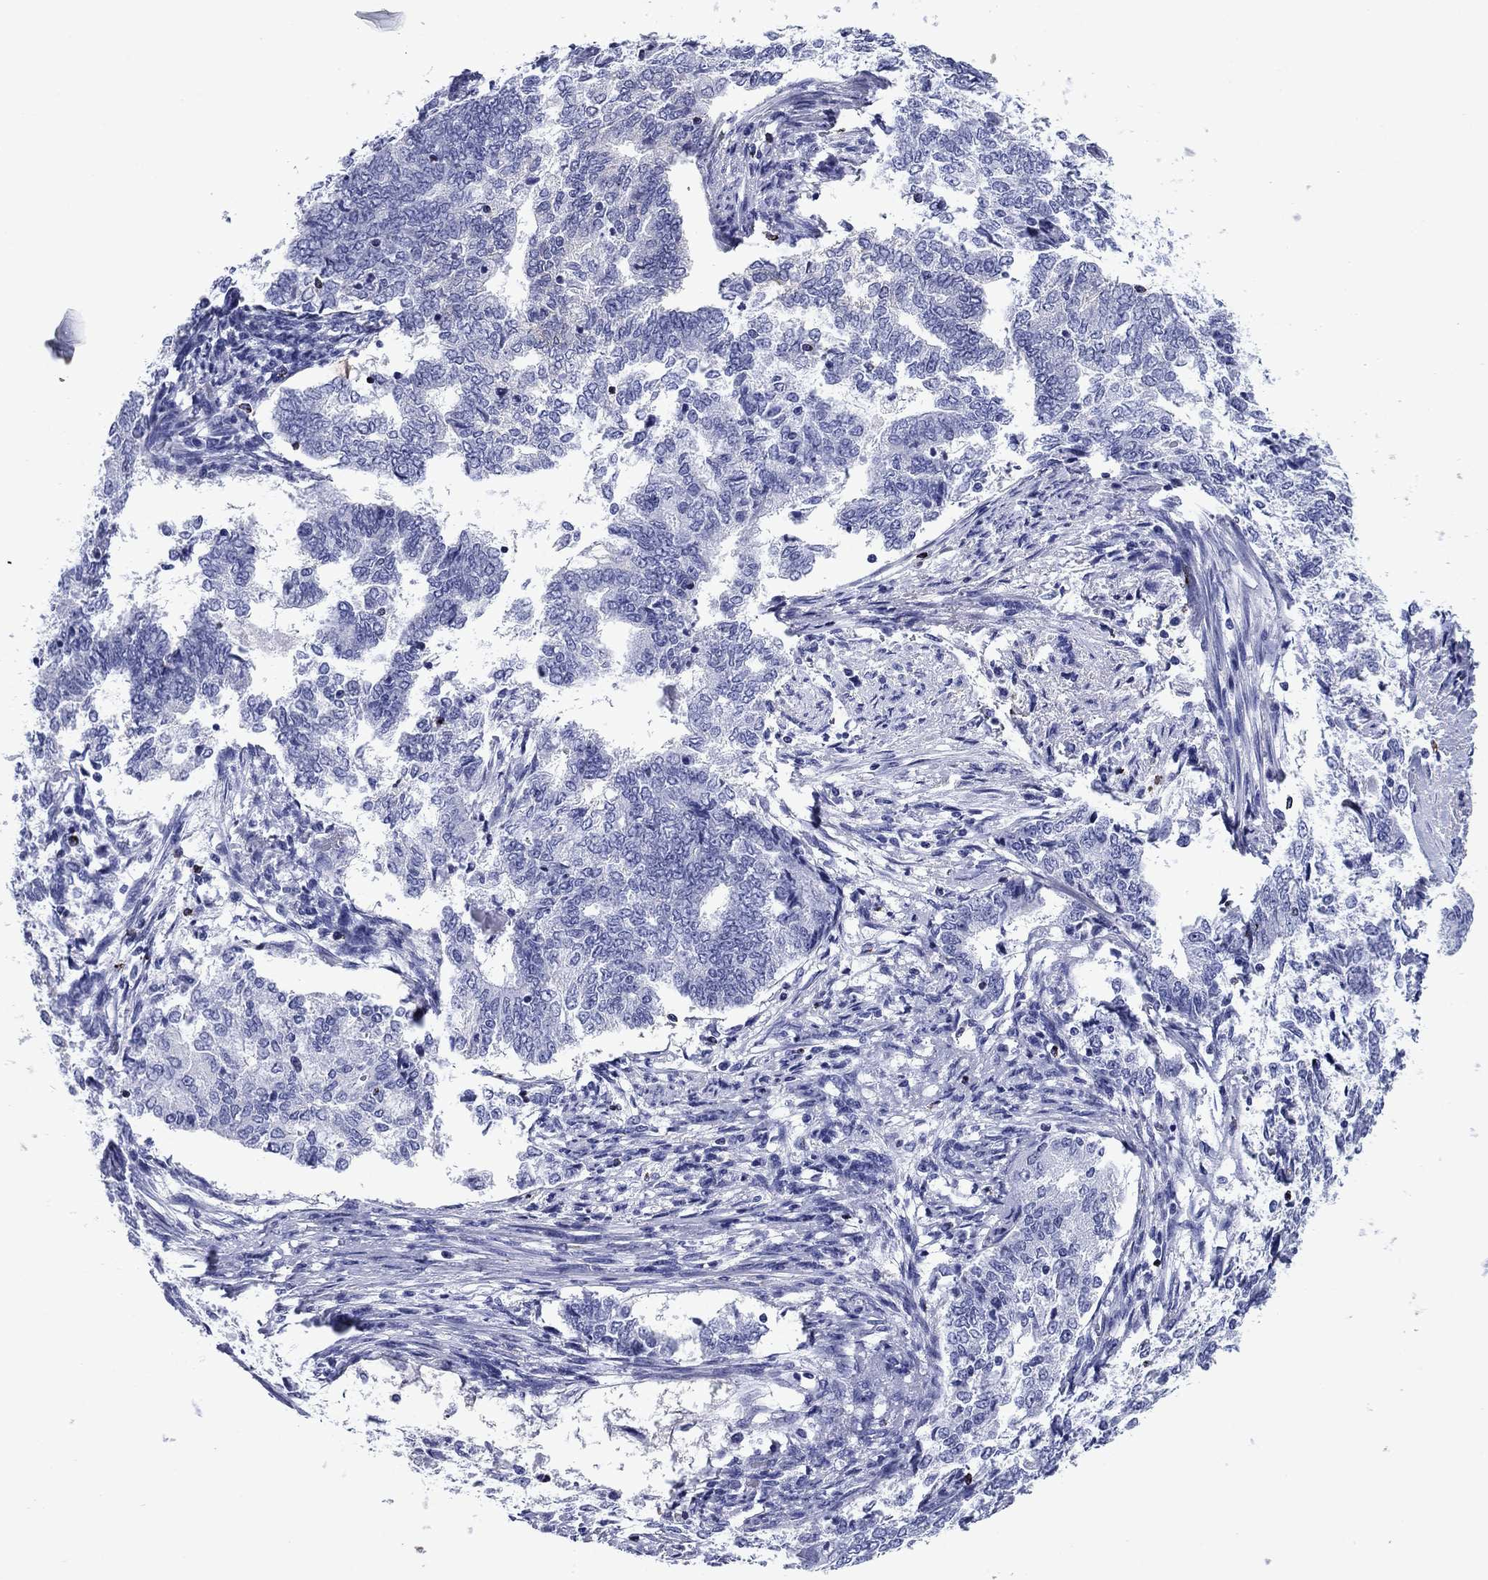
{"staining": {"intensity": "negative", "quantity": "none", "location": "none"}, "tissue": "endometrial cancer", "cell_type": "Tumor cells", "image_type": "cancer", "snomed": [{"axis": "morphology", "description": "Adenocarcinoma, NOS"}, {"axis": "topography", "description": "Endometrium"}], "caption": "High magnification brightfield microscopy of endometrial cancer stained with DAB (3,3'-diaminobenzidine) (brown) and counterstained with hematoxylin (blue): tumor cells show no significant positivity.", "gene": "GZMK", "patient": {"sex": "female", "age": 65}}